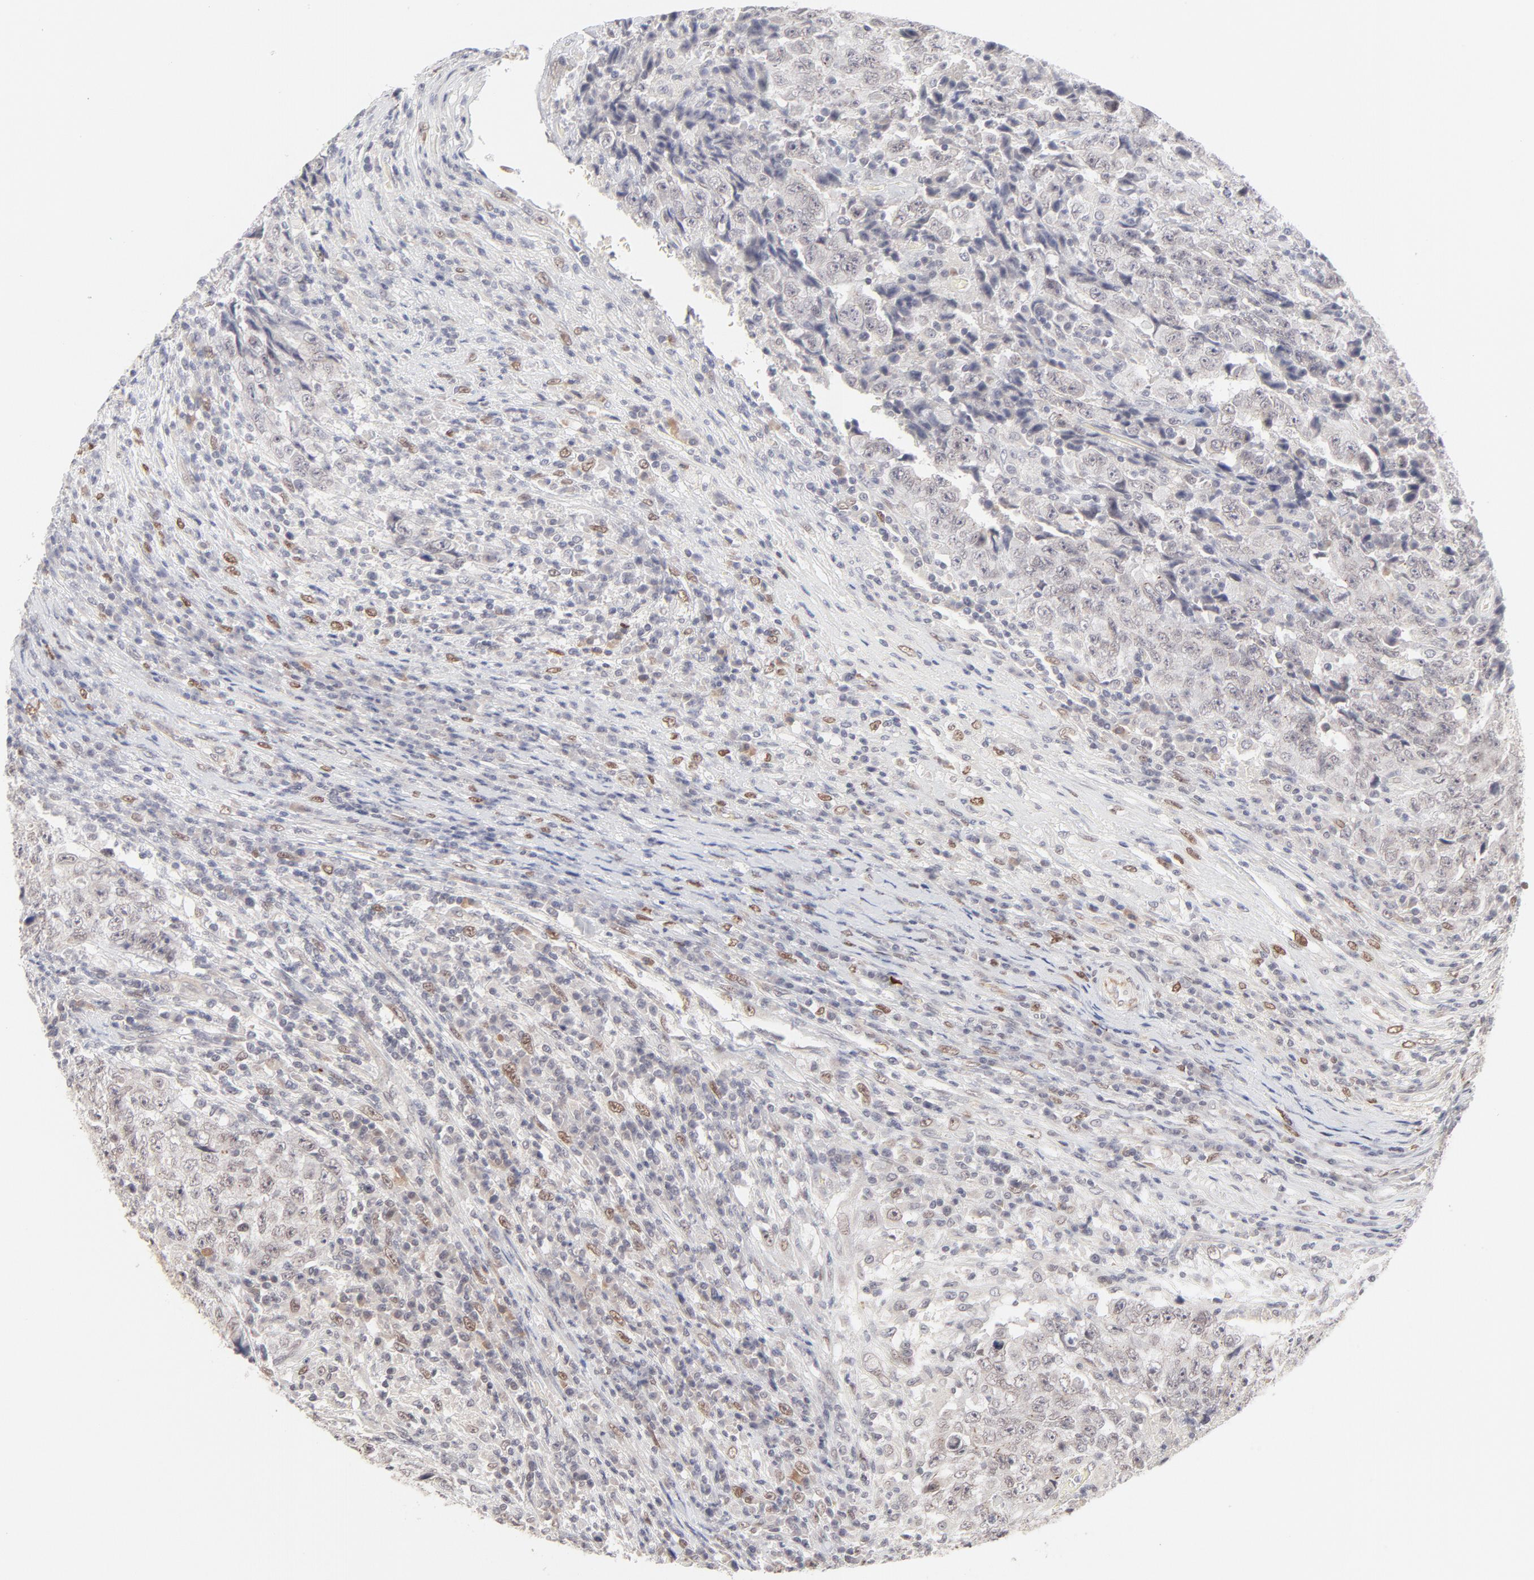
{"staining": {"intensity": "negative", "quantity": "none", "location": "none"}, "tissue": "testis cancer", "cell_type": "Tumor cells", "image_type": "cancer", "snomed": [{"axis": "morphology", "description": "Necrosis, NOS"}, {"axis": "morphology", "description": "Carcinoma, Embryonal, NOS"}, {"axis": "topography", "description": "Testis"}], "caption": "Immunohistochemistry (IHC) of human testis embryonal carcinoma demonstrates no expression in tumor cells.", "gene": "PBX3", "patient": {"sex": "male", "age": 19}}